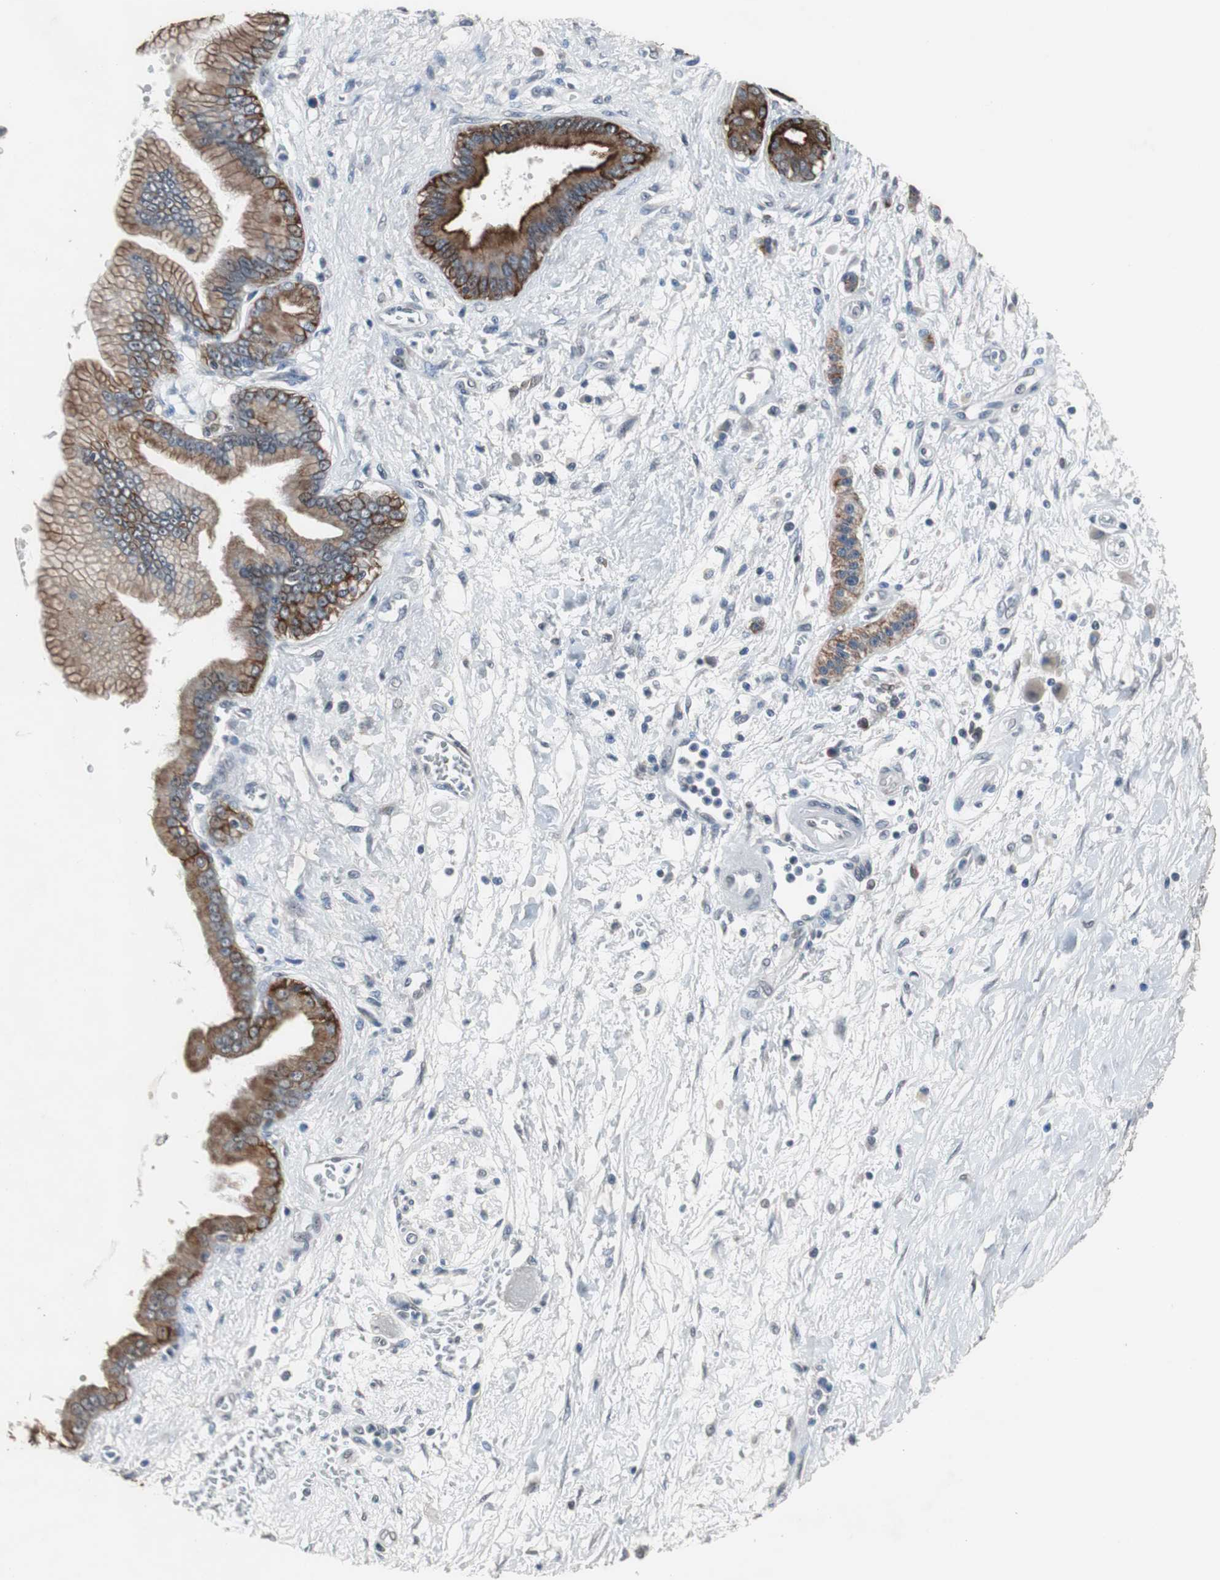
{"staining": {"intensity": "strong", "quantity": ">75%", "location": "cytoplasmic/membranous"}, "tissue": "pancreatic cancer", "cell_type": "Tumor cells", "image_type": "cancer", "snomed": [{"axis": "morphology", "description": "Adenocarcinoma, NOS"}, {"axis": "topography", "description": "Pancreas"}], "caption": "Immunohistochemical staining of pancreatic cancer (adenocarcinoma) shows high levels of strong cytoplasmic/membranous staining in about >75% of tumor cells. Nuclei are stained in blue.", "gene": "USP10", "patient": {"sex": "male", "age": 59}}